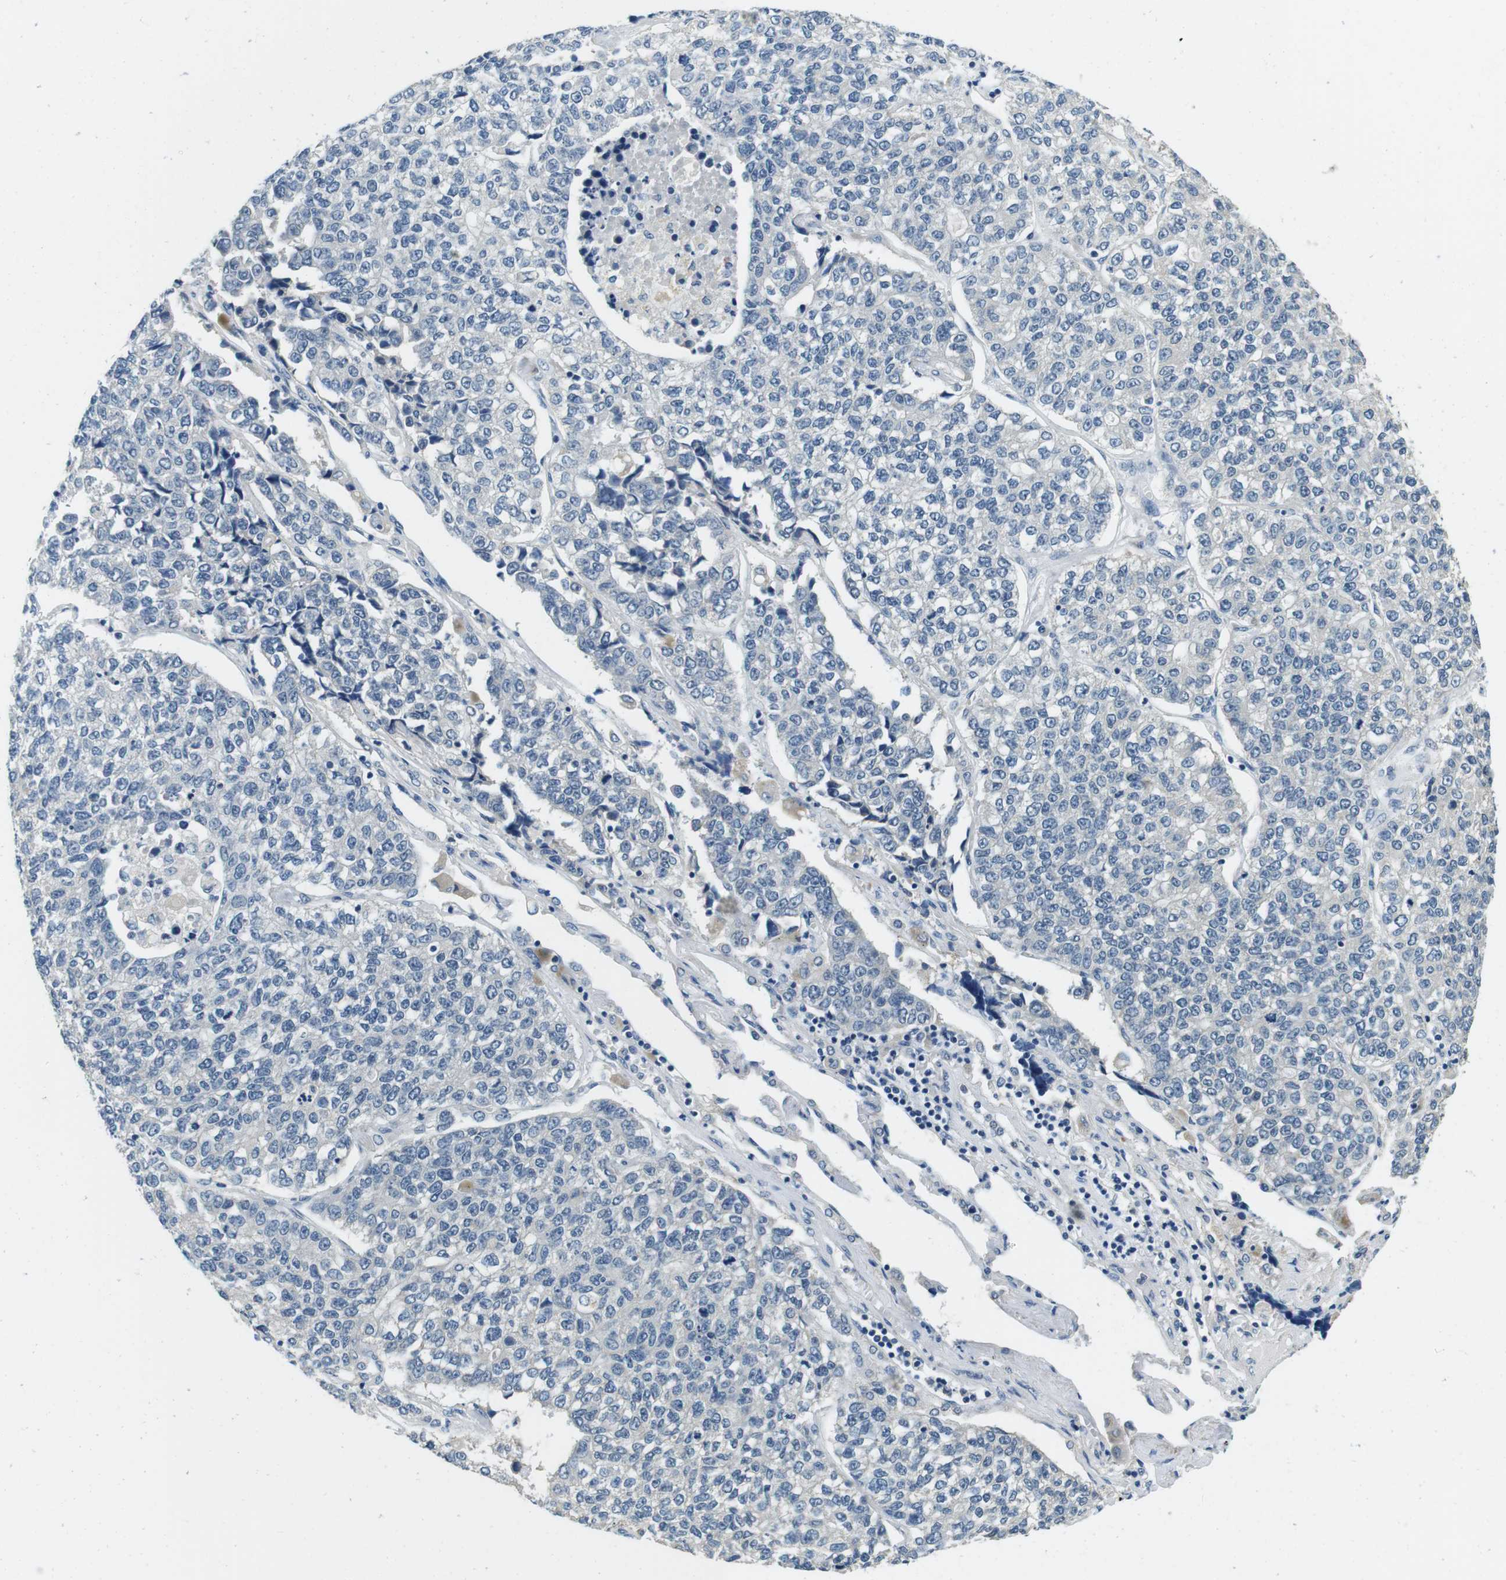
{"staining": {"intensity": "negative", "quantity": "none", "location": "none"}, "tissue": "lung cancer", "cell_type": "Tumor cells", "image_type": "cancer", "snomed": [{"axis": "morphology", "description": "Adenocarcinoma, NOS"}, {"axis": "topography", "description": "Lung"}], "caption": "The image demonstrates no significant positivity in tumor cells of lung adenocarcinoma.", "gene": "DTNA", "patient": {"sex": "male", "age": 49}}